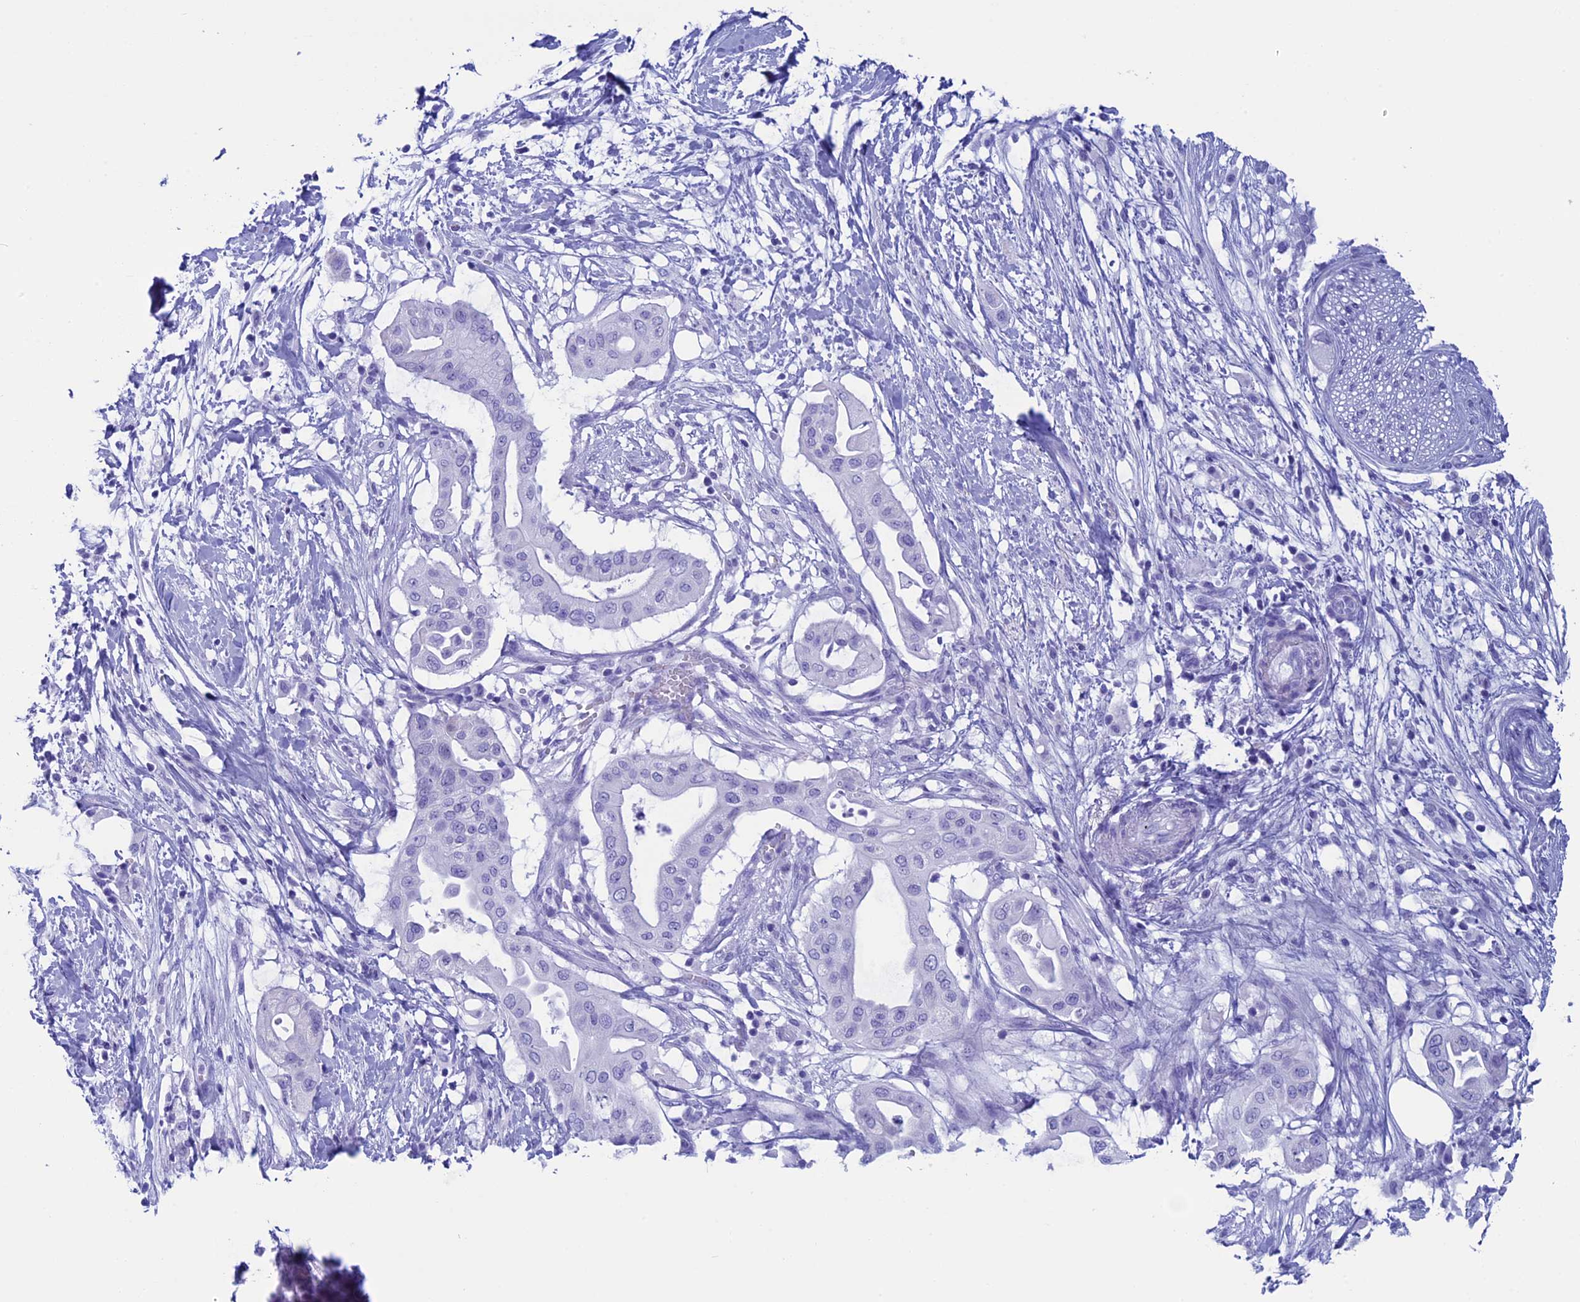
{"staining": {"intensity": "negative", "quantity": "none", "location": "none"}, "tissue": "pancreatic cancer", "cell_type": "Tumor cells", "image_type": "cancer", "snomed": [{"axis": "morphology", "description": "Adenocarcinoma, NOS"}, {"axis": "topography", "description": "Pancreas"}], "caption": "A photomicrograph of adenocarcinoma (pancreatic) stained for a protein exhibits no brown staining in tumor cells. (DAB (3,3'-diaminobenzidine) immunohistochemistry, high magnification).", "gene": "FAM169A", "patient": {"sex": "male", "age": 68}}